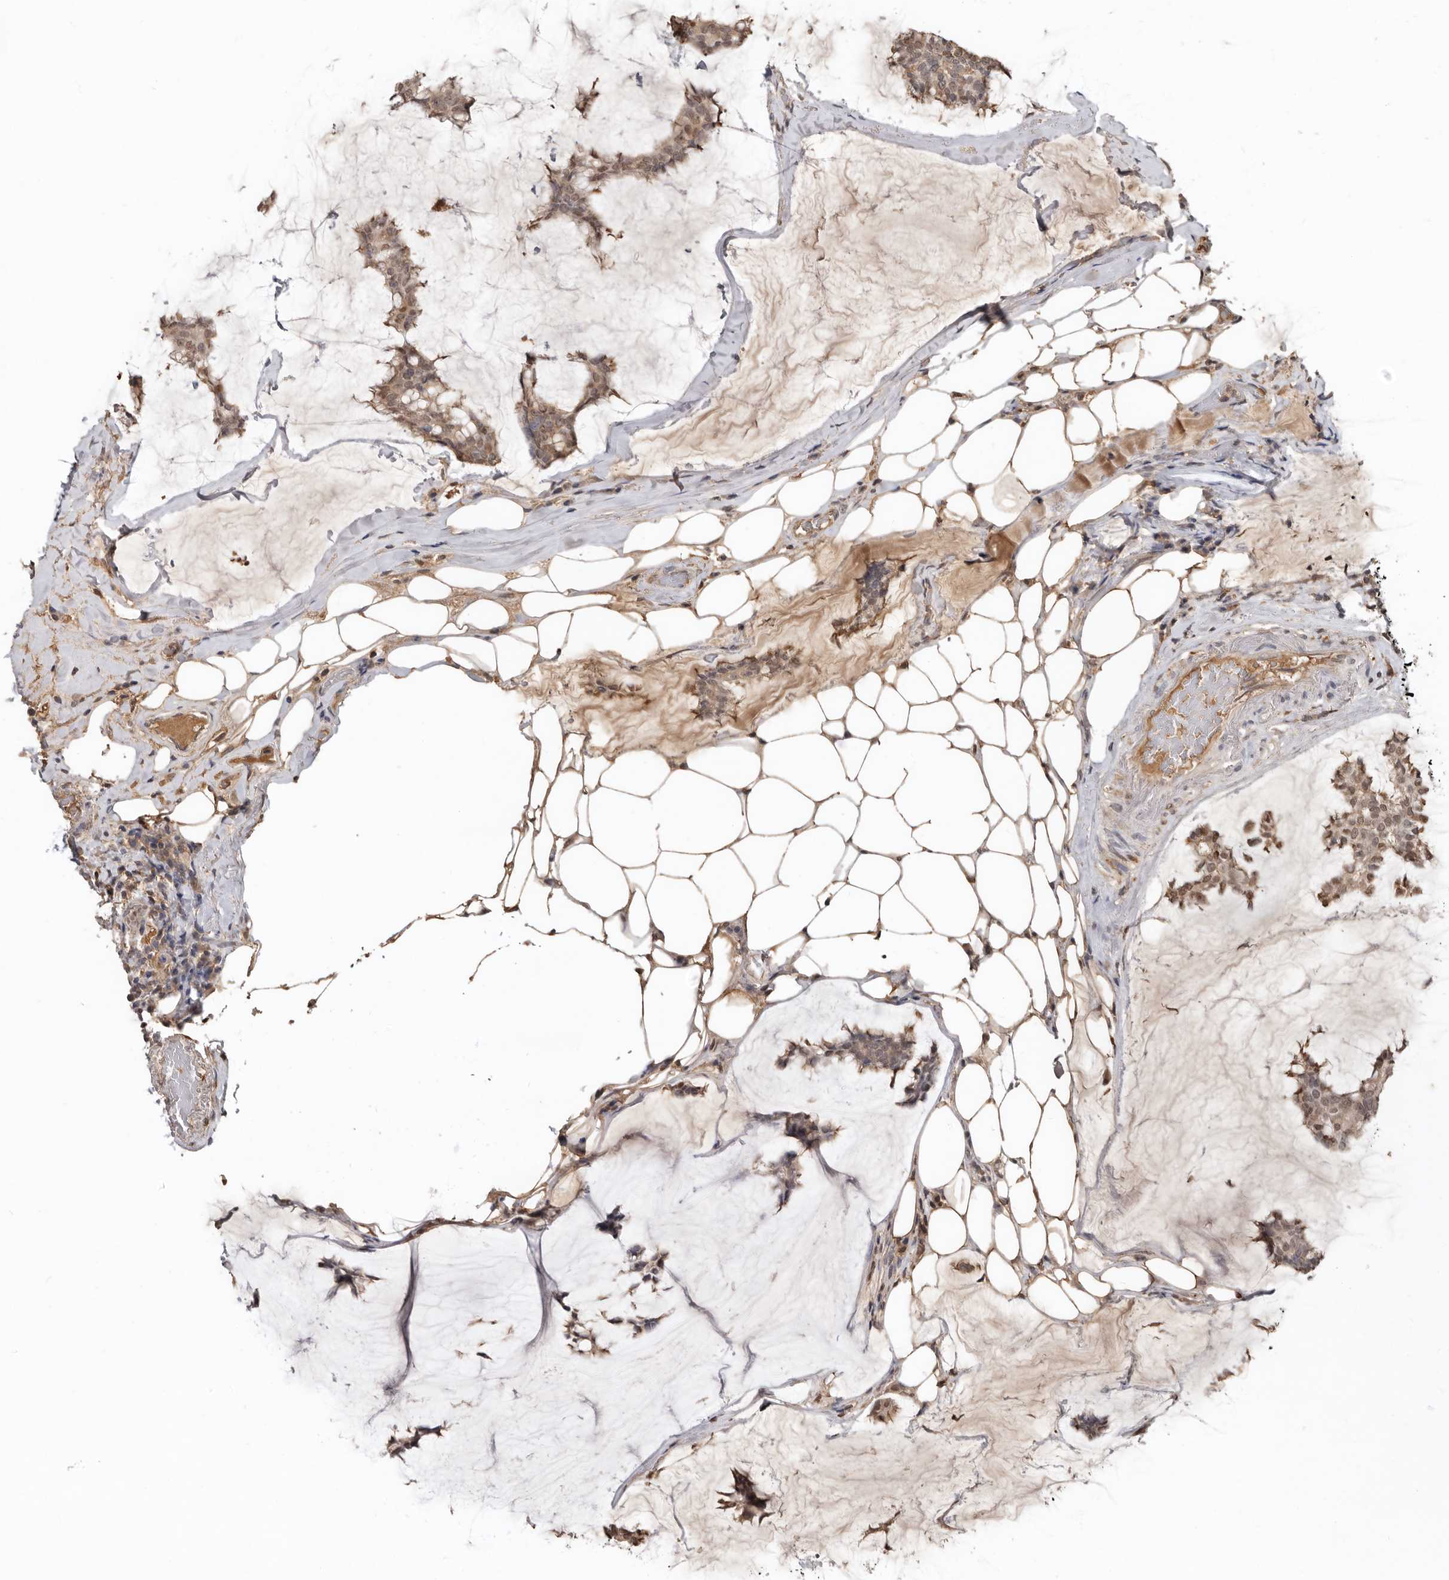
{"staining": {"intensity": "weak", "quantity": ">75%", "location": "cytoplasmic/membranous,nuclear"}, "tissue": "breast cancer", "cell_type": "Tumor cells", "image_type": "cancer", "snomed": [{"axis": "morphology", "description": "Duct carcinoma"}, {"axis": "topography", "description": "Breast"}], "caption": "Intraductal carcinoma (breast) stained for a protein displays weak cytoplasmic/membranous and nuclear positivity in tumor cells. The protein is stained brown, and the nuclei are stained in blue (DAB IHC with brightfield microscopy, high magnification).", "gene": "LRGUK", "patient": {"sex": "female", "age": 93}}